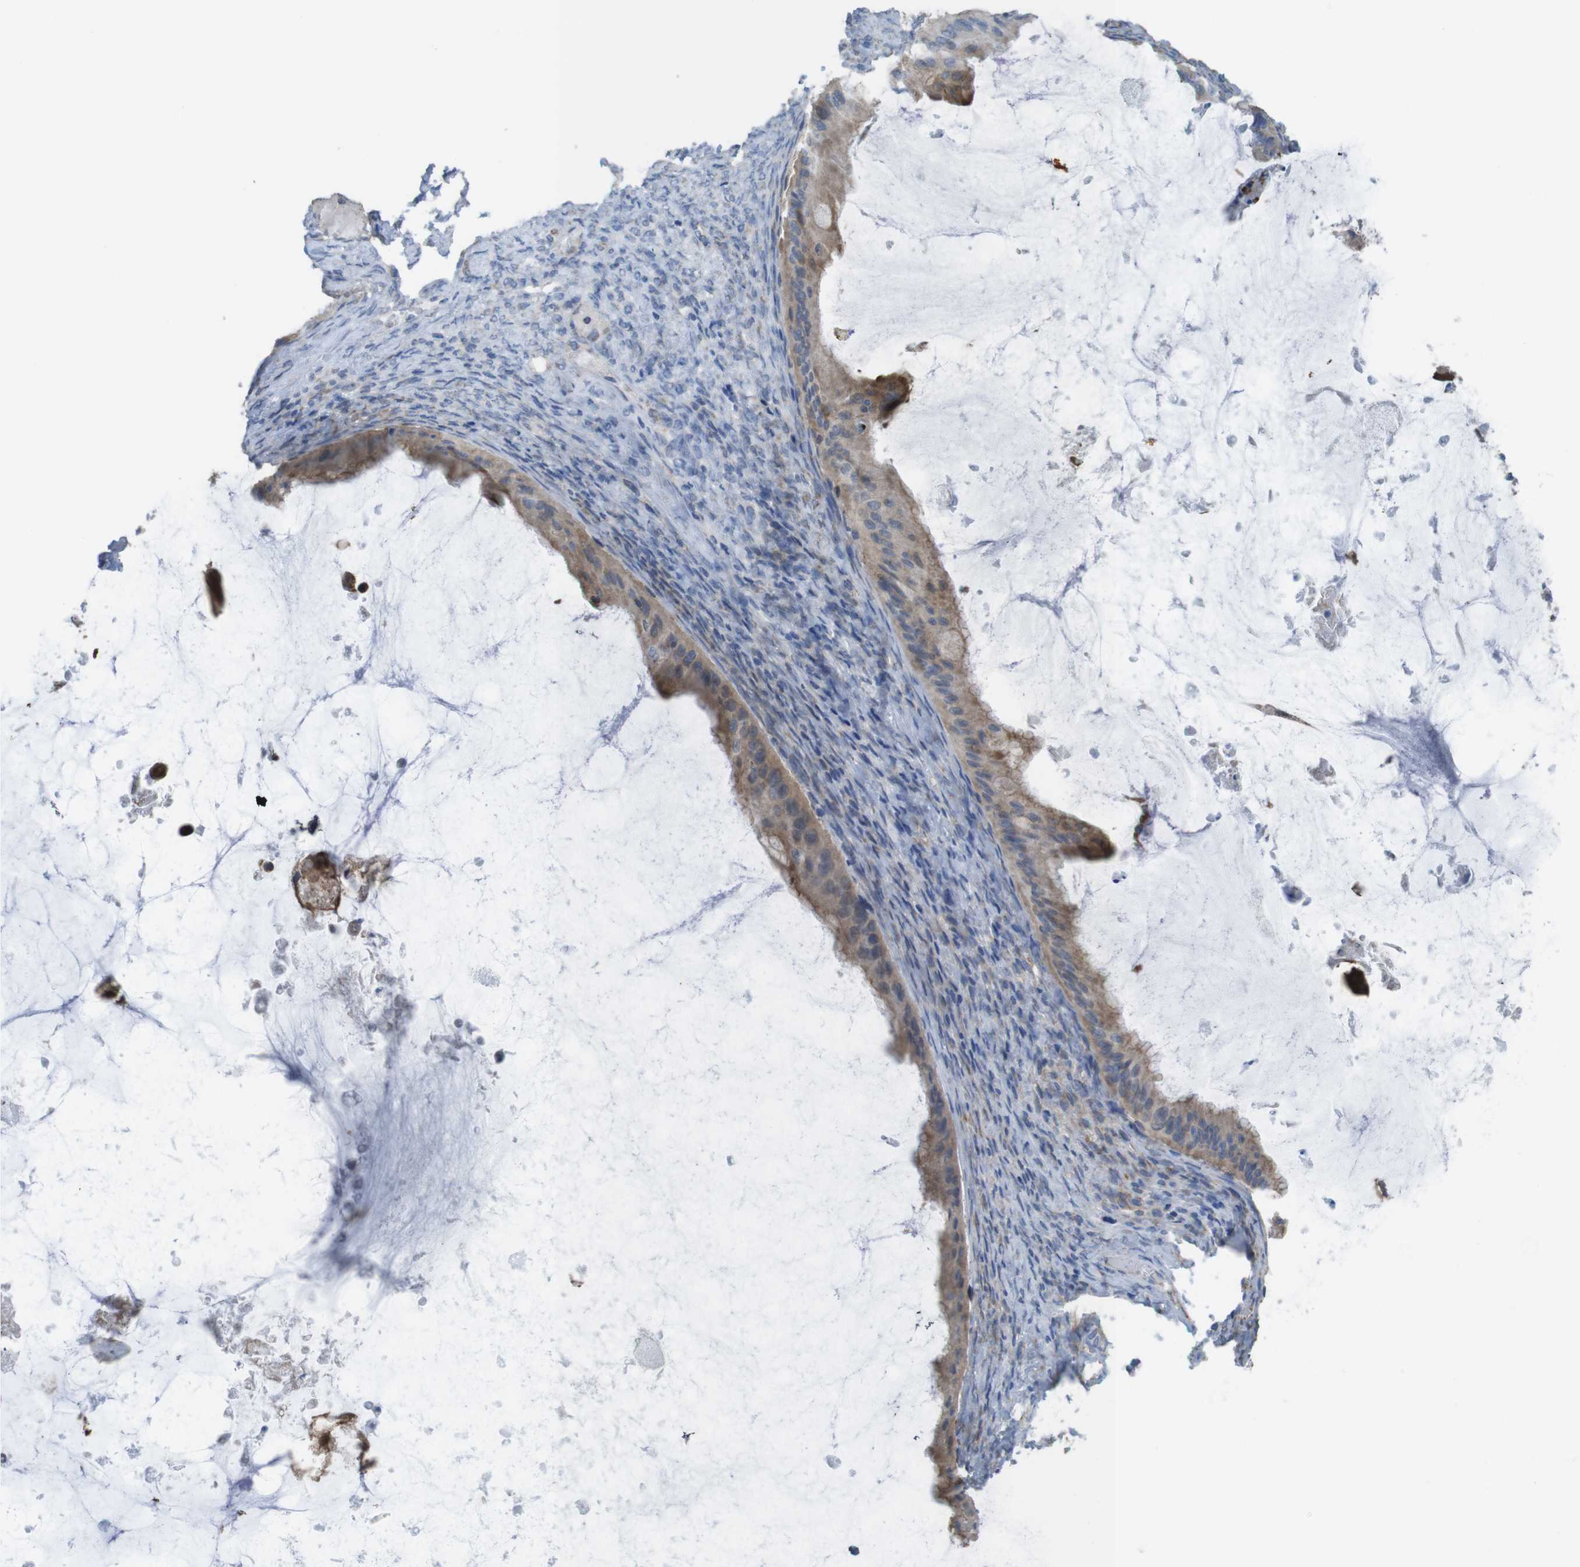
{"staining": {"intensity": "weak", "quantity": "25%-75%", "location": "cytoplasmic/membranous"}, "tissue": "ovarian cancer", "cell_type": "Tumor cells", "image_type": "cancer", "snomed": [{"axis": "morphology", "description": "Cystadenocarcinoma, mucinous, NOS"}, {"axis": "topography", "description": "Ovary"}], "caption": "This micrograph shows IHC staining of human mucinous cystadenocarcinoma (ovarian), with low weak cytoplasmic/membranous positivity in about 25%-75% of tumor cells.", "gene": "GRIK2", "patient": {"sex": "female", "age": 61}}